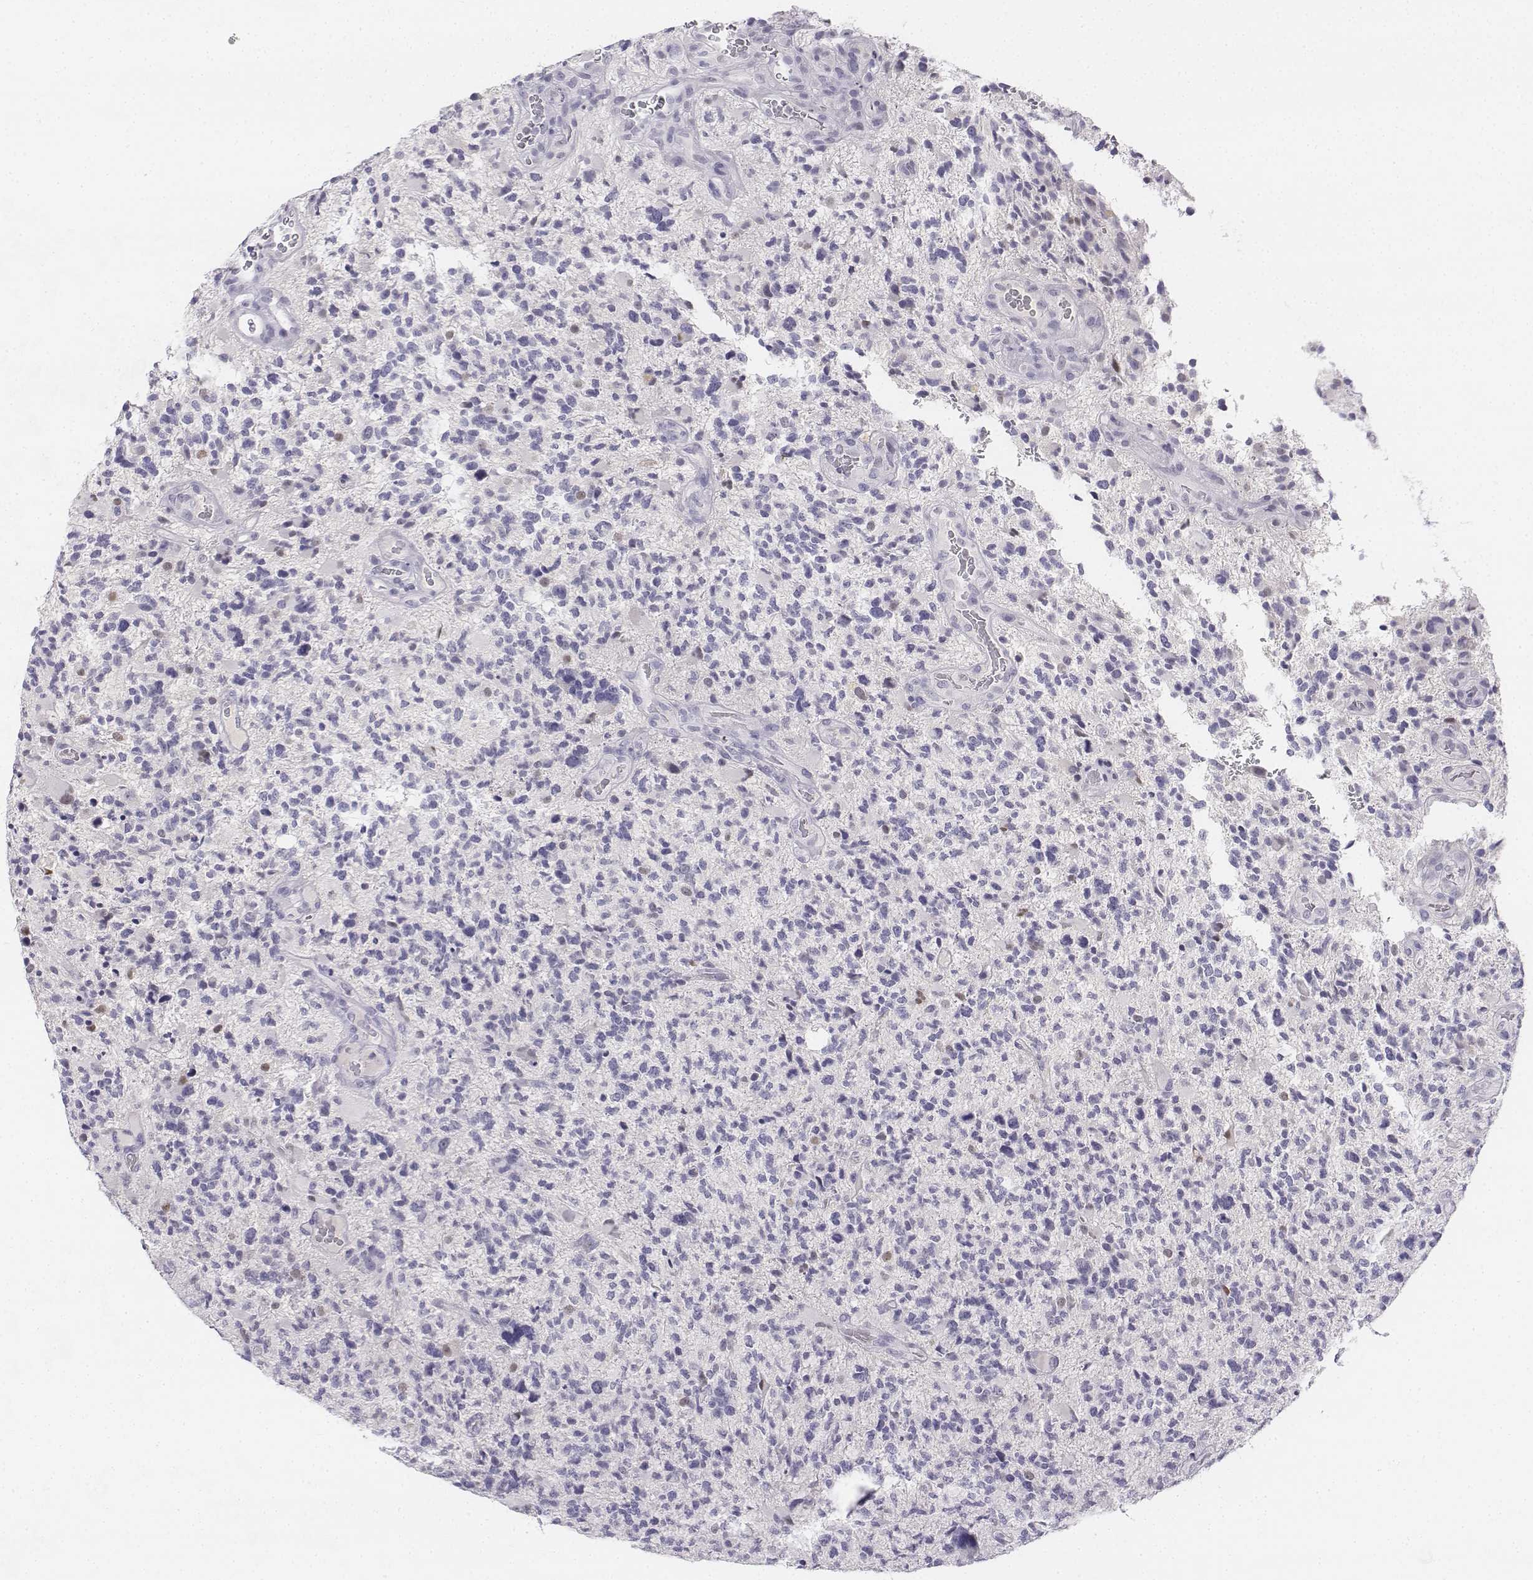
{"staining": {"intensity": "negative", "quantity": "none", "location": "none"}, "tissue": "glioma", "cell_type": "Tumor cells", "image_type": "cancer", "snomed": [{"axis": "morphology", "description": "Glioma, malignant, High grade"}, {"axis": "topography", "description": "Brain"}], "caption": "DAB immunohistochemical staining of glioma demonstrates no significant staining in tumor cells.", "gene": "UCN2", "patient": {"sex": "female", "age": 71}}